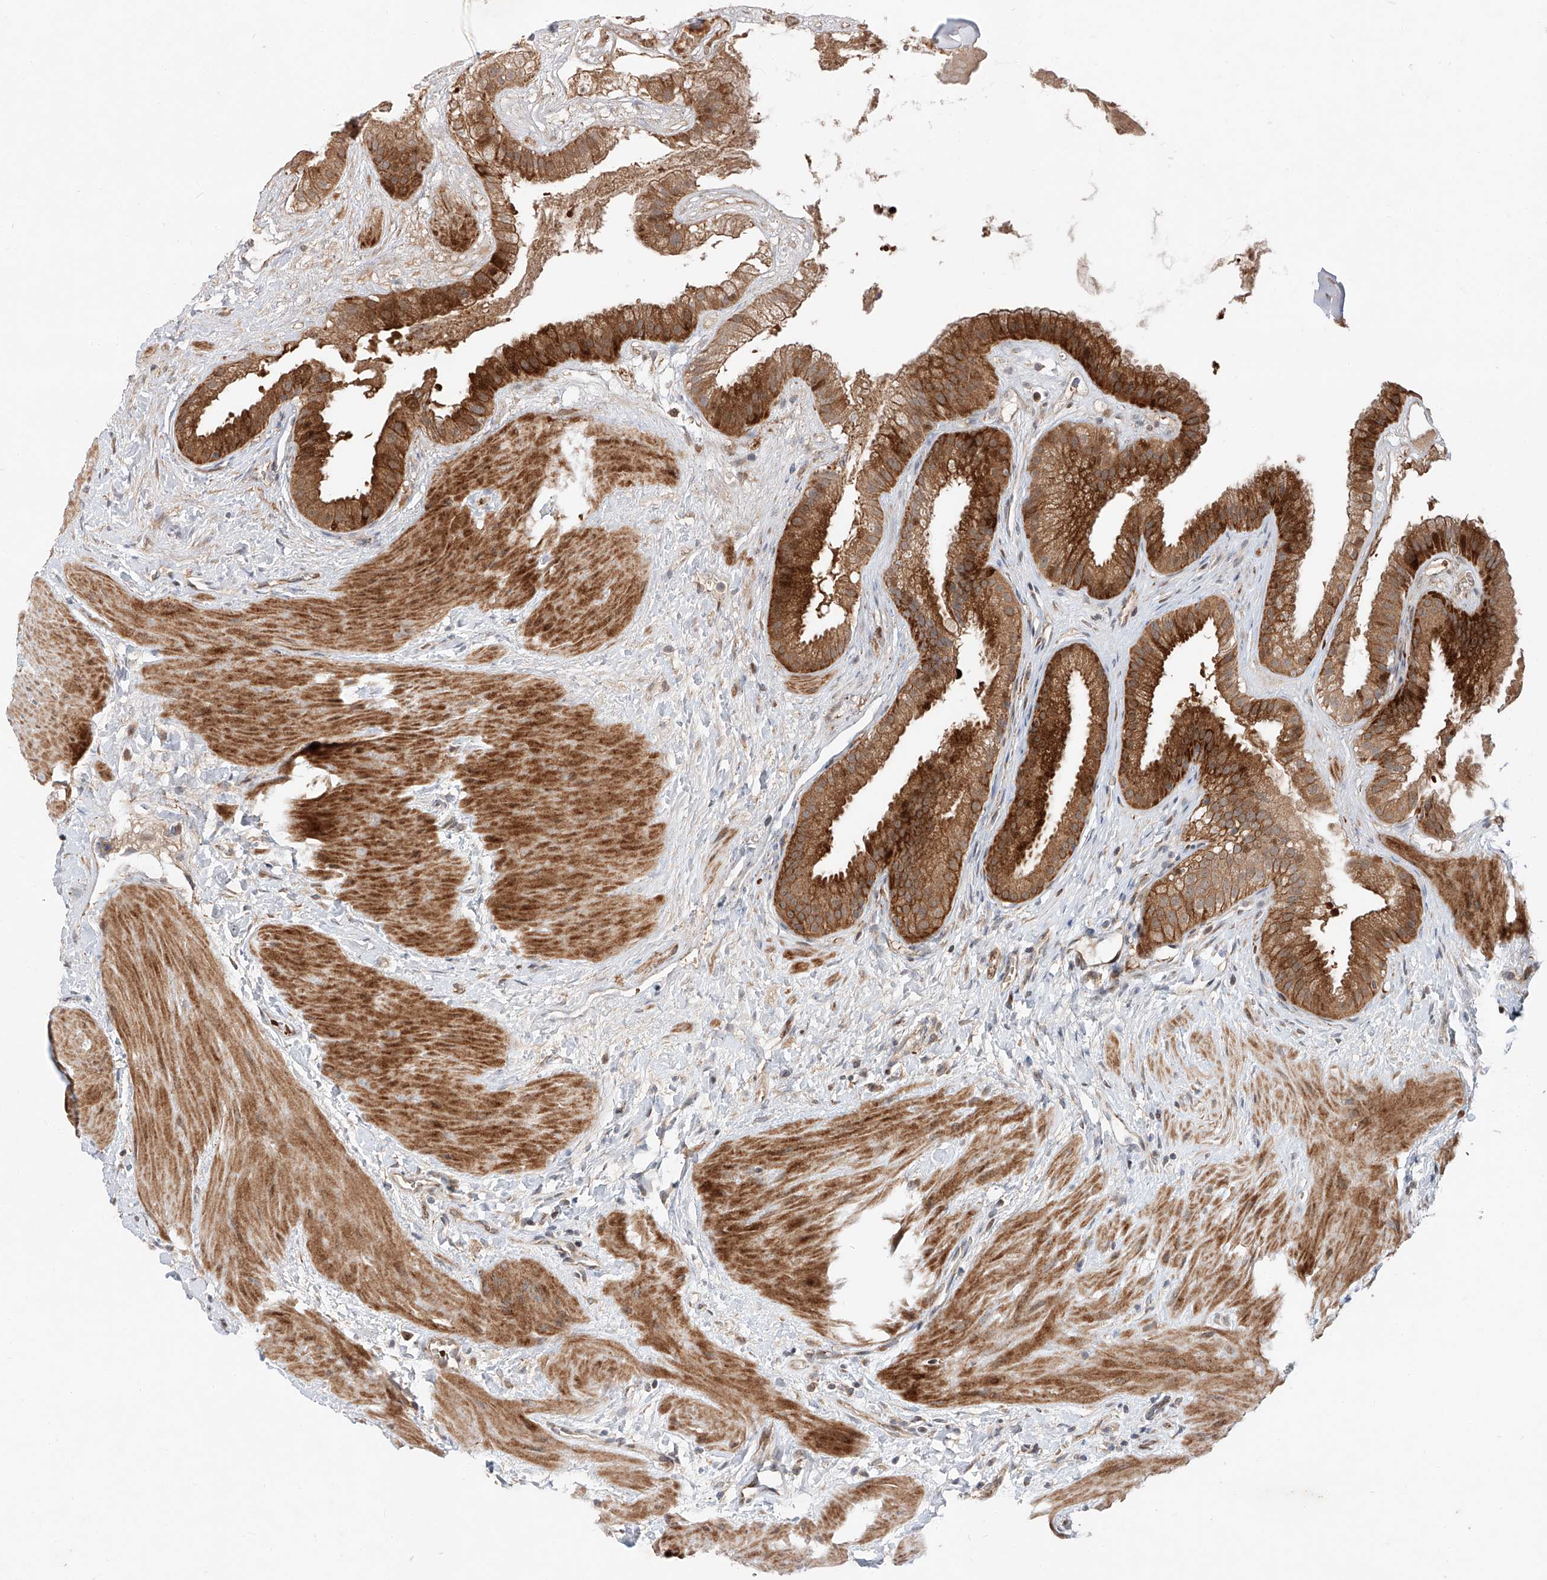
{"staining": {"intensity": "strong", "quantity": ">75%", "location": "cytoplasmic/membranous"}, "tissue": "gallbladder", "cell_type": "Glandular cells", "image_type": "normal", "snomed": [{"axis": "morphology", "description": "Normal tissue, NOS"}, {"axis": "topography", "description": "Gallbladder"}], "caption": "Immunohistochemistry micrograph of normal human gallbladder stained for a protein (brown), which exhibits high levels of strong cytoplasmic/membranous expression in about >75% of glandular cells.", "gene": "USF3", "patient": {"sex": "male", "age": 55}}